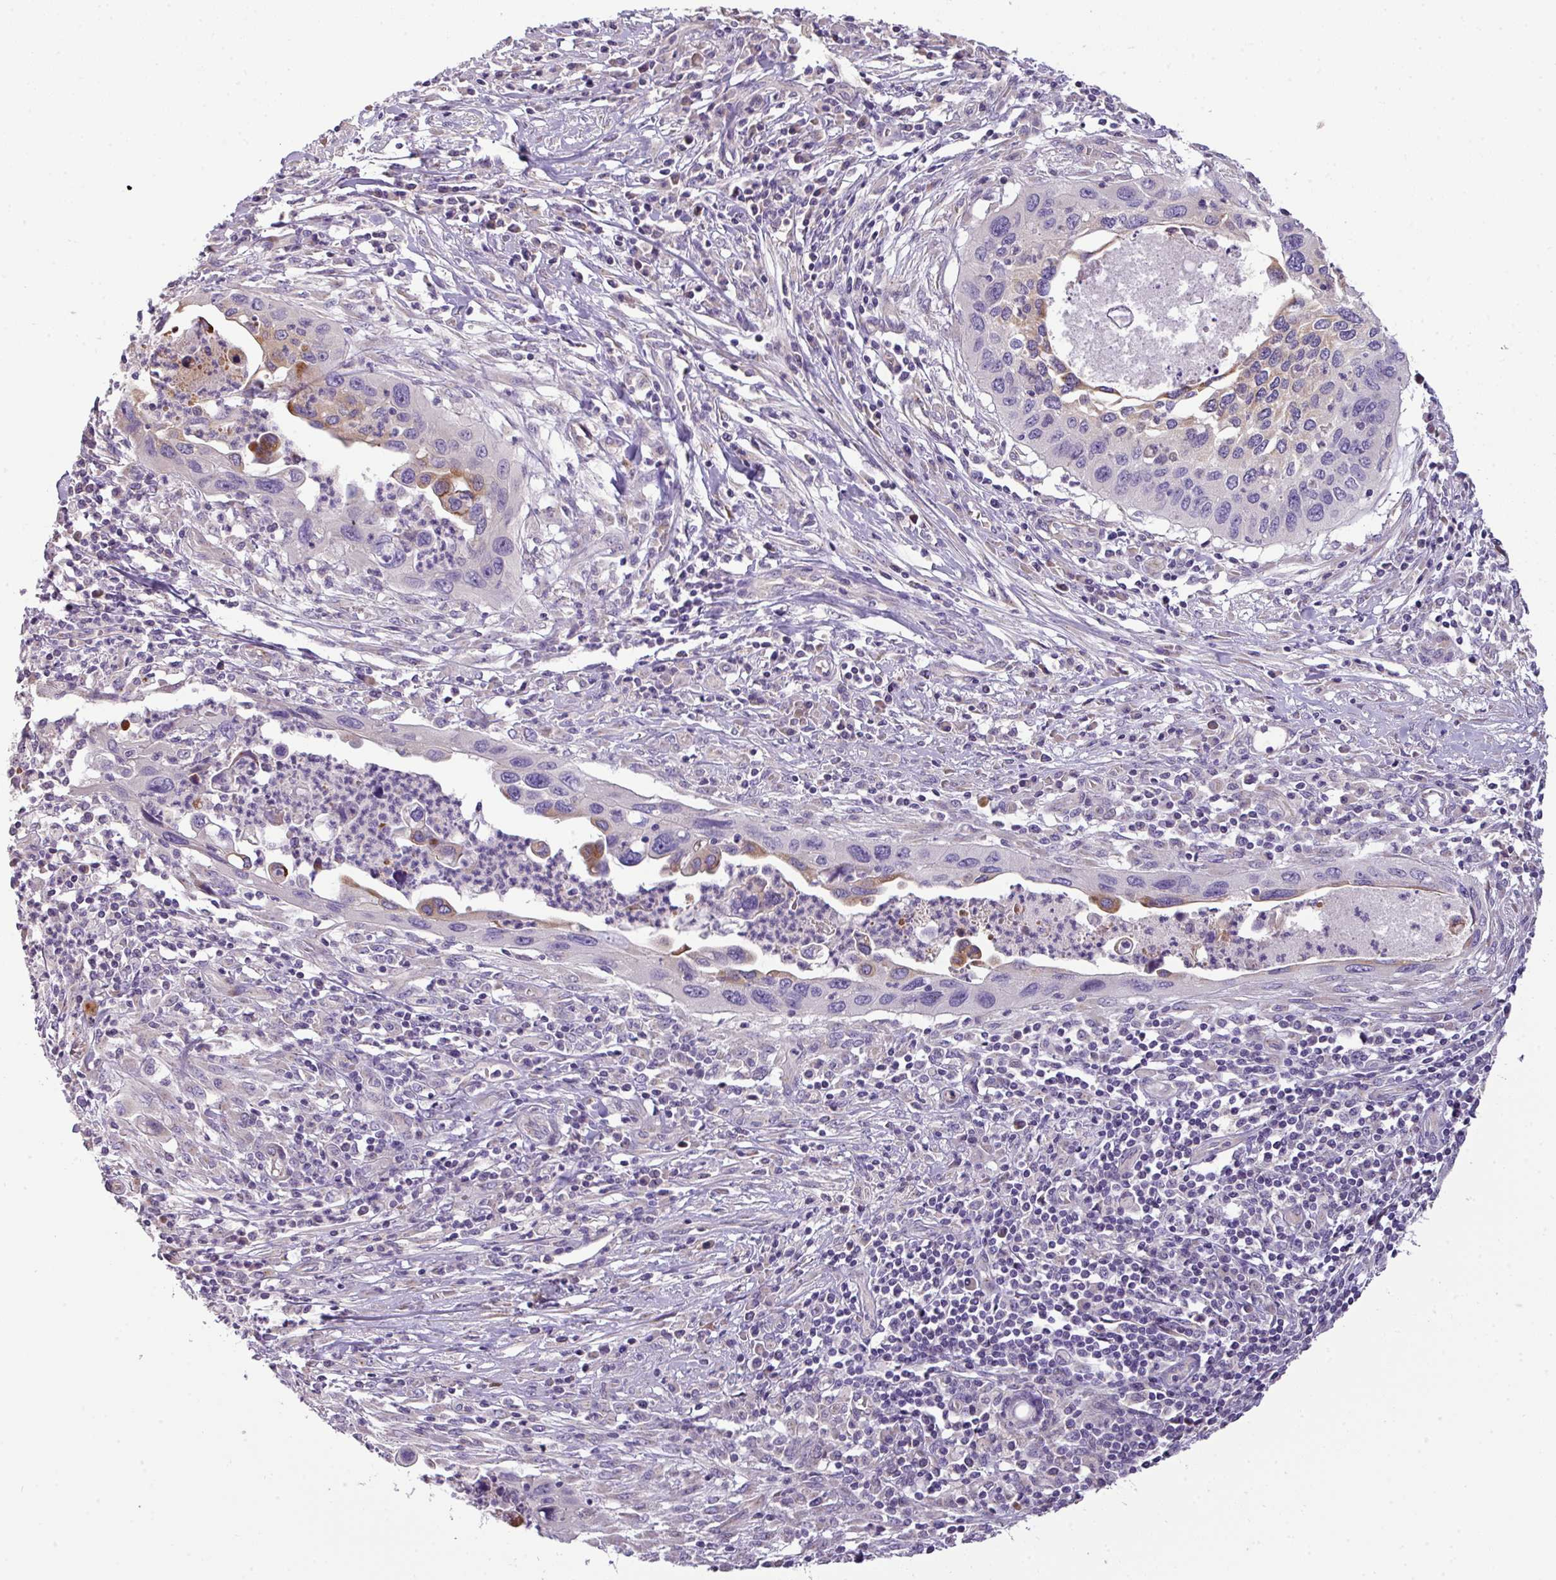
{"staining": {"intensity": "weak", "quantity": "<25%", "location": "cytoplasmic/membranous"}, "tissue": "cervical cancer", "cell_type": "Tumor cells", "image_type": "cancer", "snomed": [{"axis": "morphology", "description": "Squamous cell carcinoma, NOS"}, {"axis": "topography", "description": "Cervix"}], "caption": "A micrograph of human squamous cell carcinoma (cervical) is negative for staining in tumor cells.", "gene": "PIK3R5", "patient": {"sex": "female", "age": 38}}